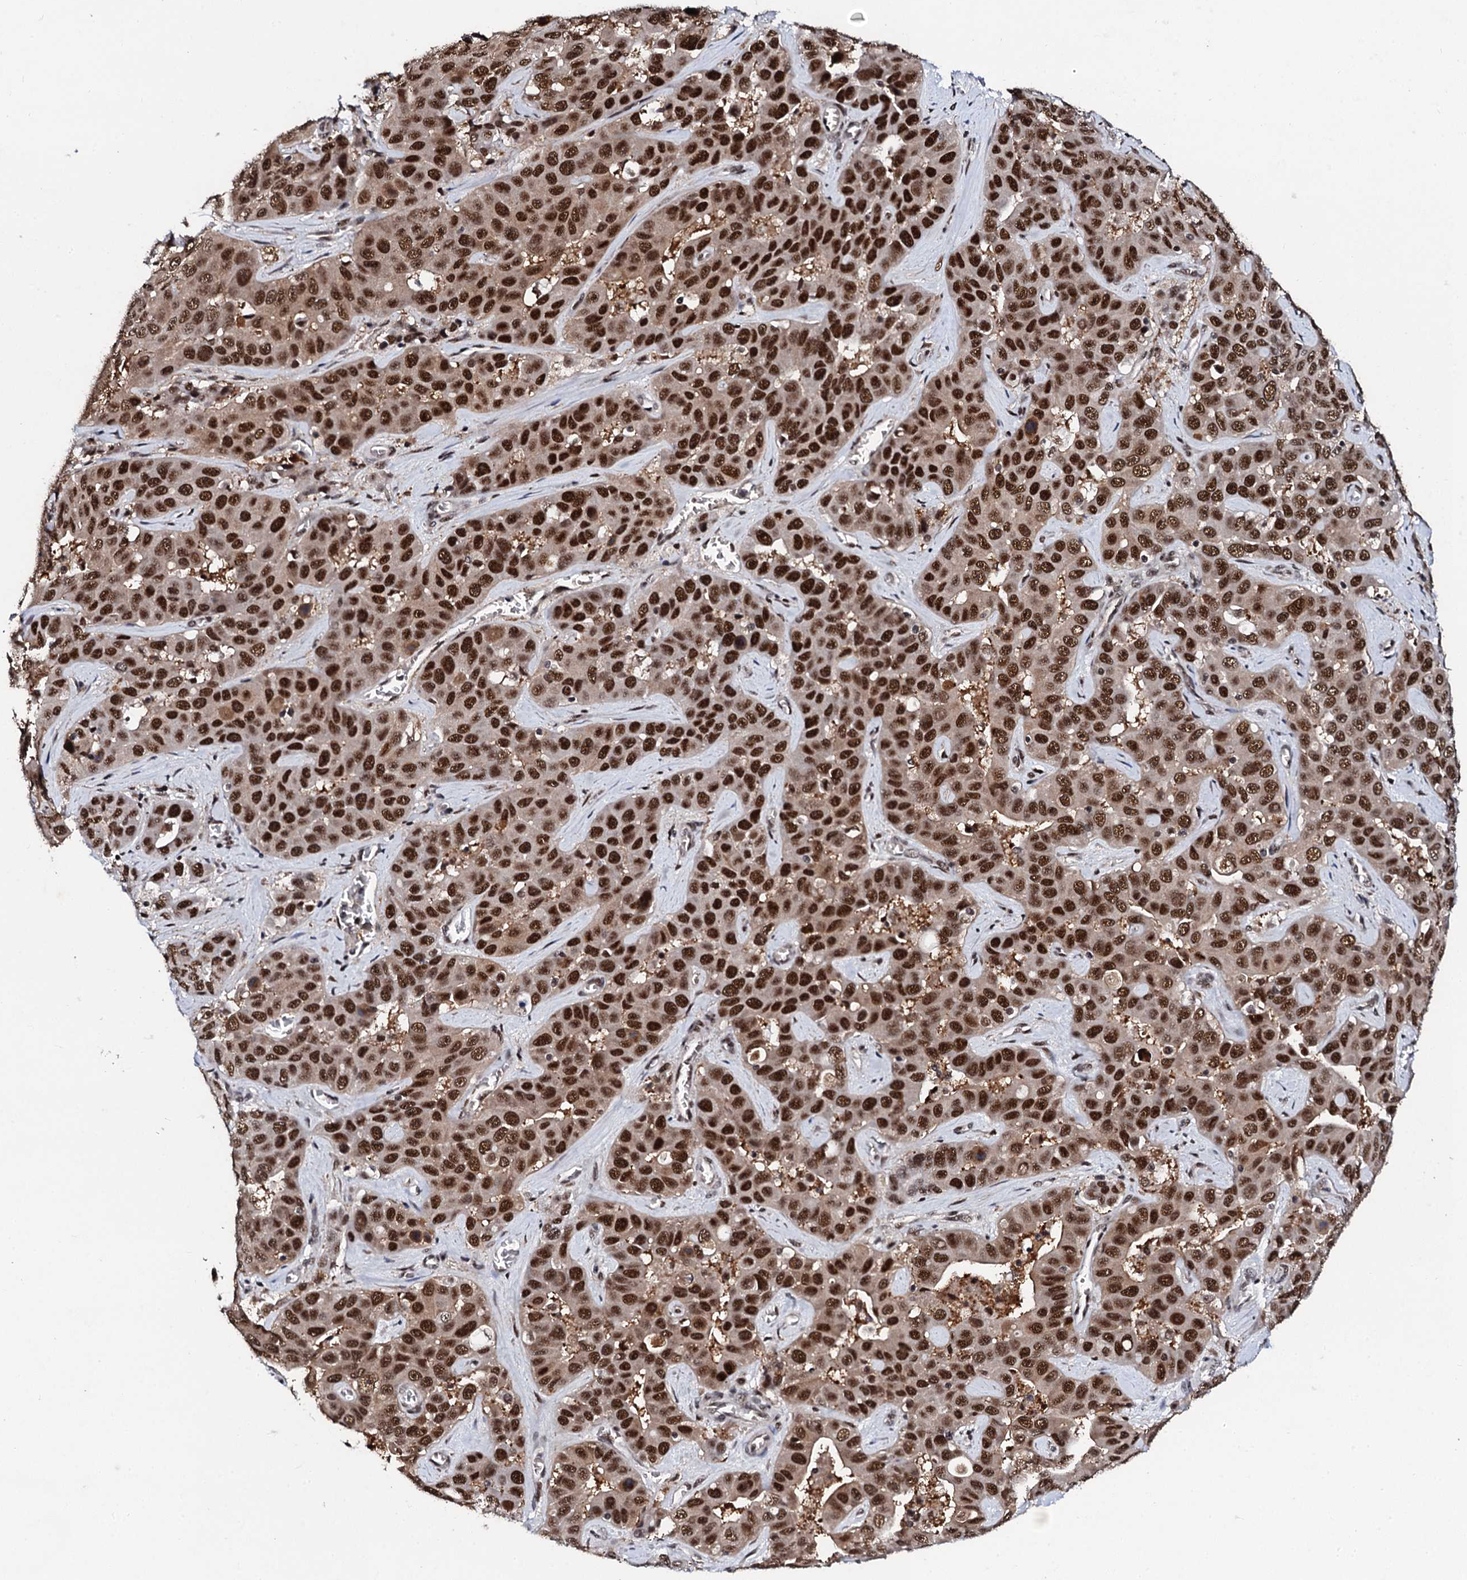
{"staining": {"intensity": "strong", "quantity": ">75%", "location": "nuclear"}, "tissue": "liver cancer", "cell_type": "Tumor cells", "image_type": "cancer", "snomed": [{"axis": "morphology", "description": "Cholangiocarcinoma"}, {"axis": "topography", "description": "Liver"}], "caption": "IHC micrograph of human liver cancer (cholangiocarcinoma) stained for a protein (brown), which exhibits high levels of strong nuclear positivity in approximately >75% of tumor cells.", "gene": "CSTF3", "patient": {"sex": "female", "age": 52}}